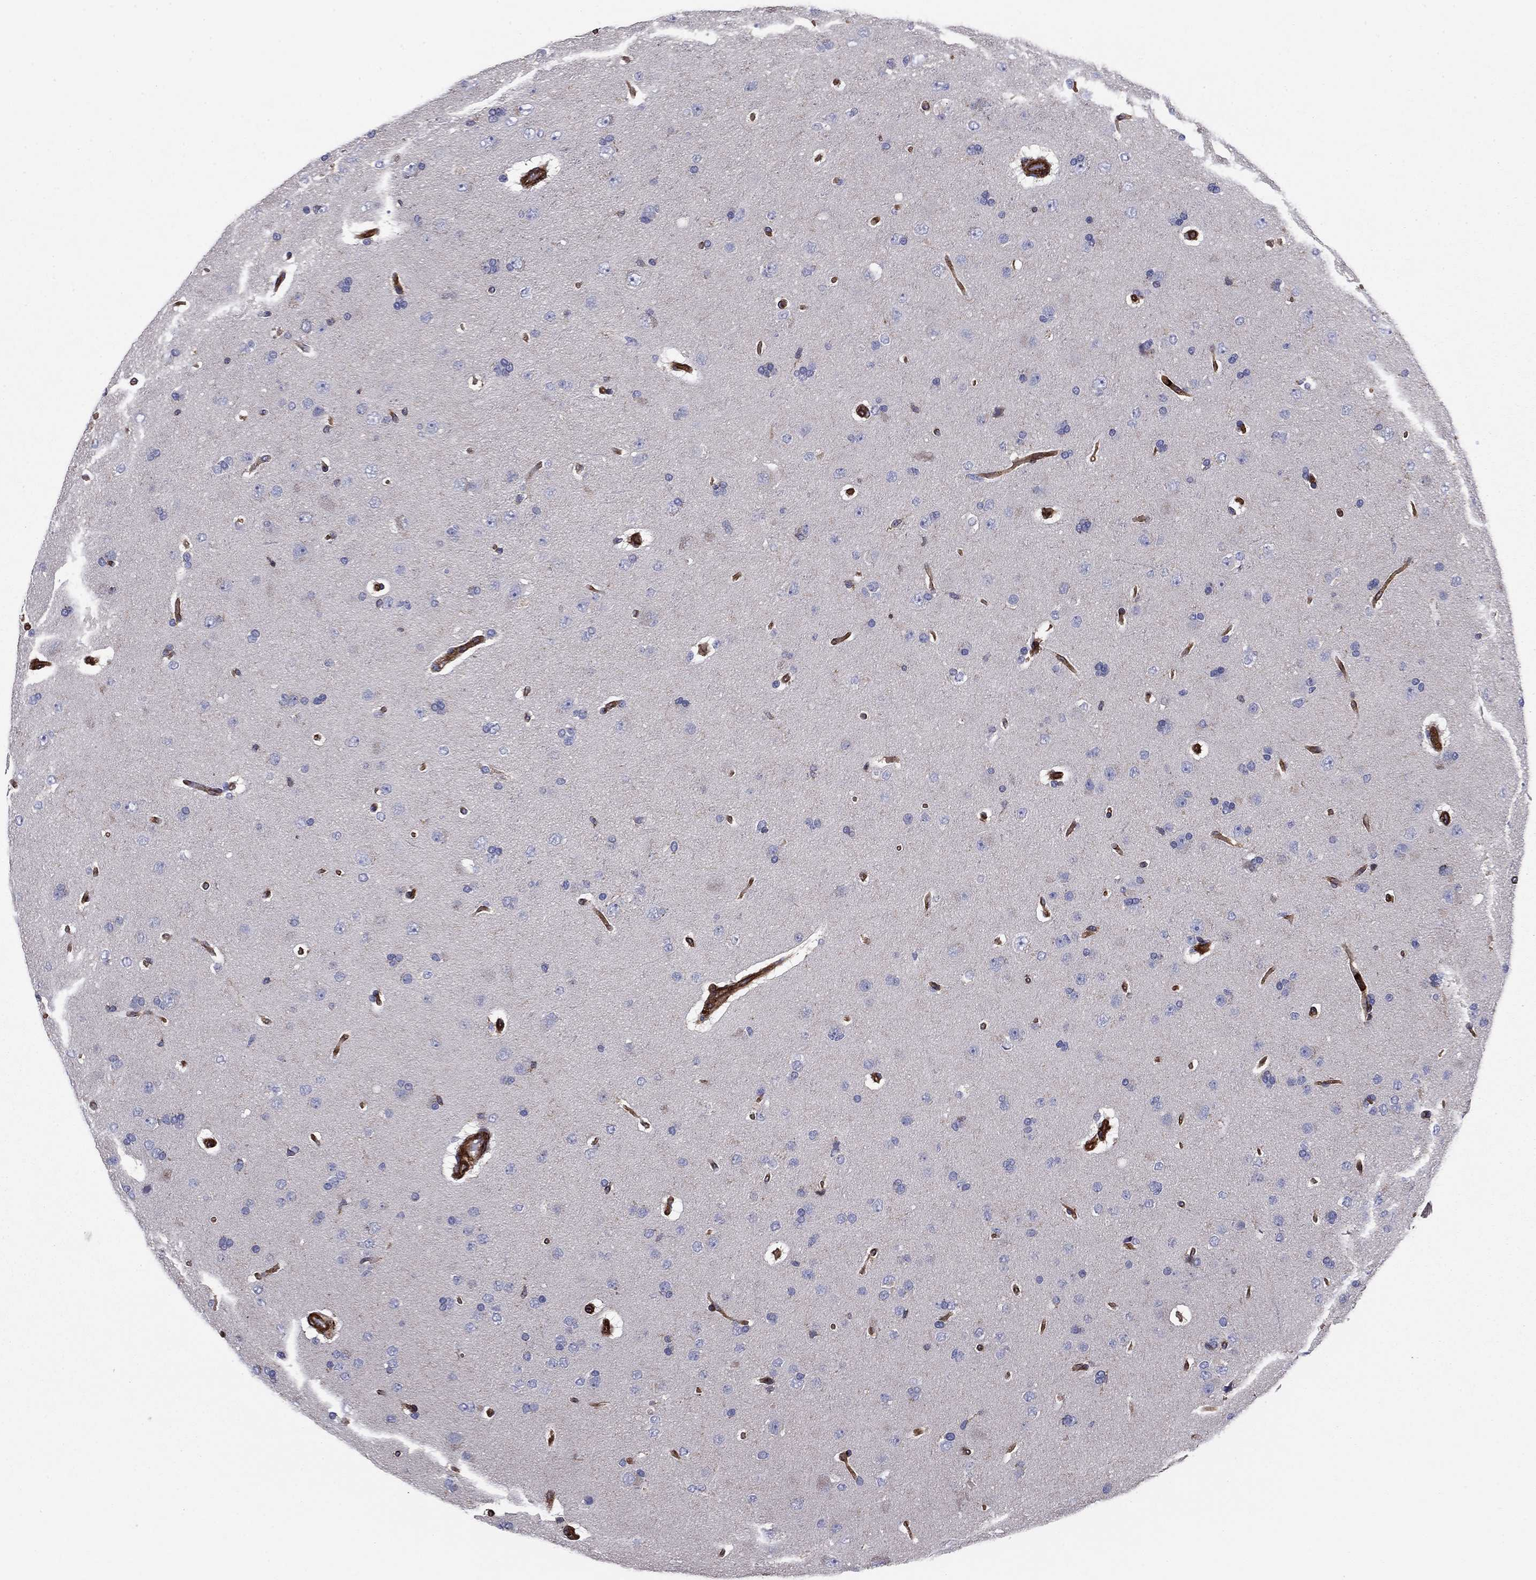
{"staining": {"intensity": "negative", "quantity": "none", "location": "none"}, "tissue": "glioma", "cell_type": "Tumor cells", "image_type": "cancer", "snomed": [{"axis": "morphology", "description": "Glioma, malignant, NOS"}, {"axis": "topography", "description": "Cerebral cortex"}], "caption": "Human glioma stained for a protein using immunohistochemistry (IHC) displays no staining in tumor cells.", "gene": "EHBP1L1", "patient": {"sex": "male", "age": 58}}